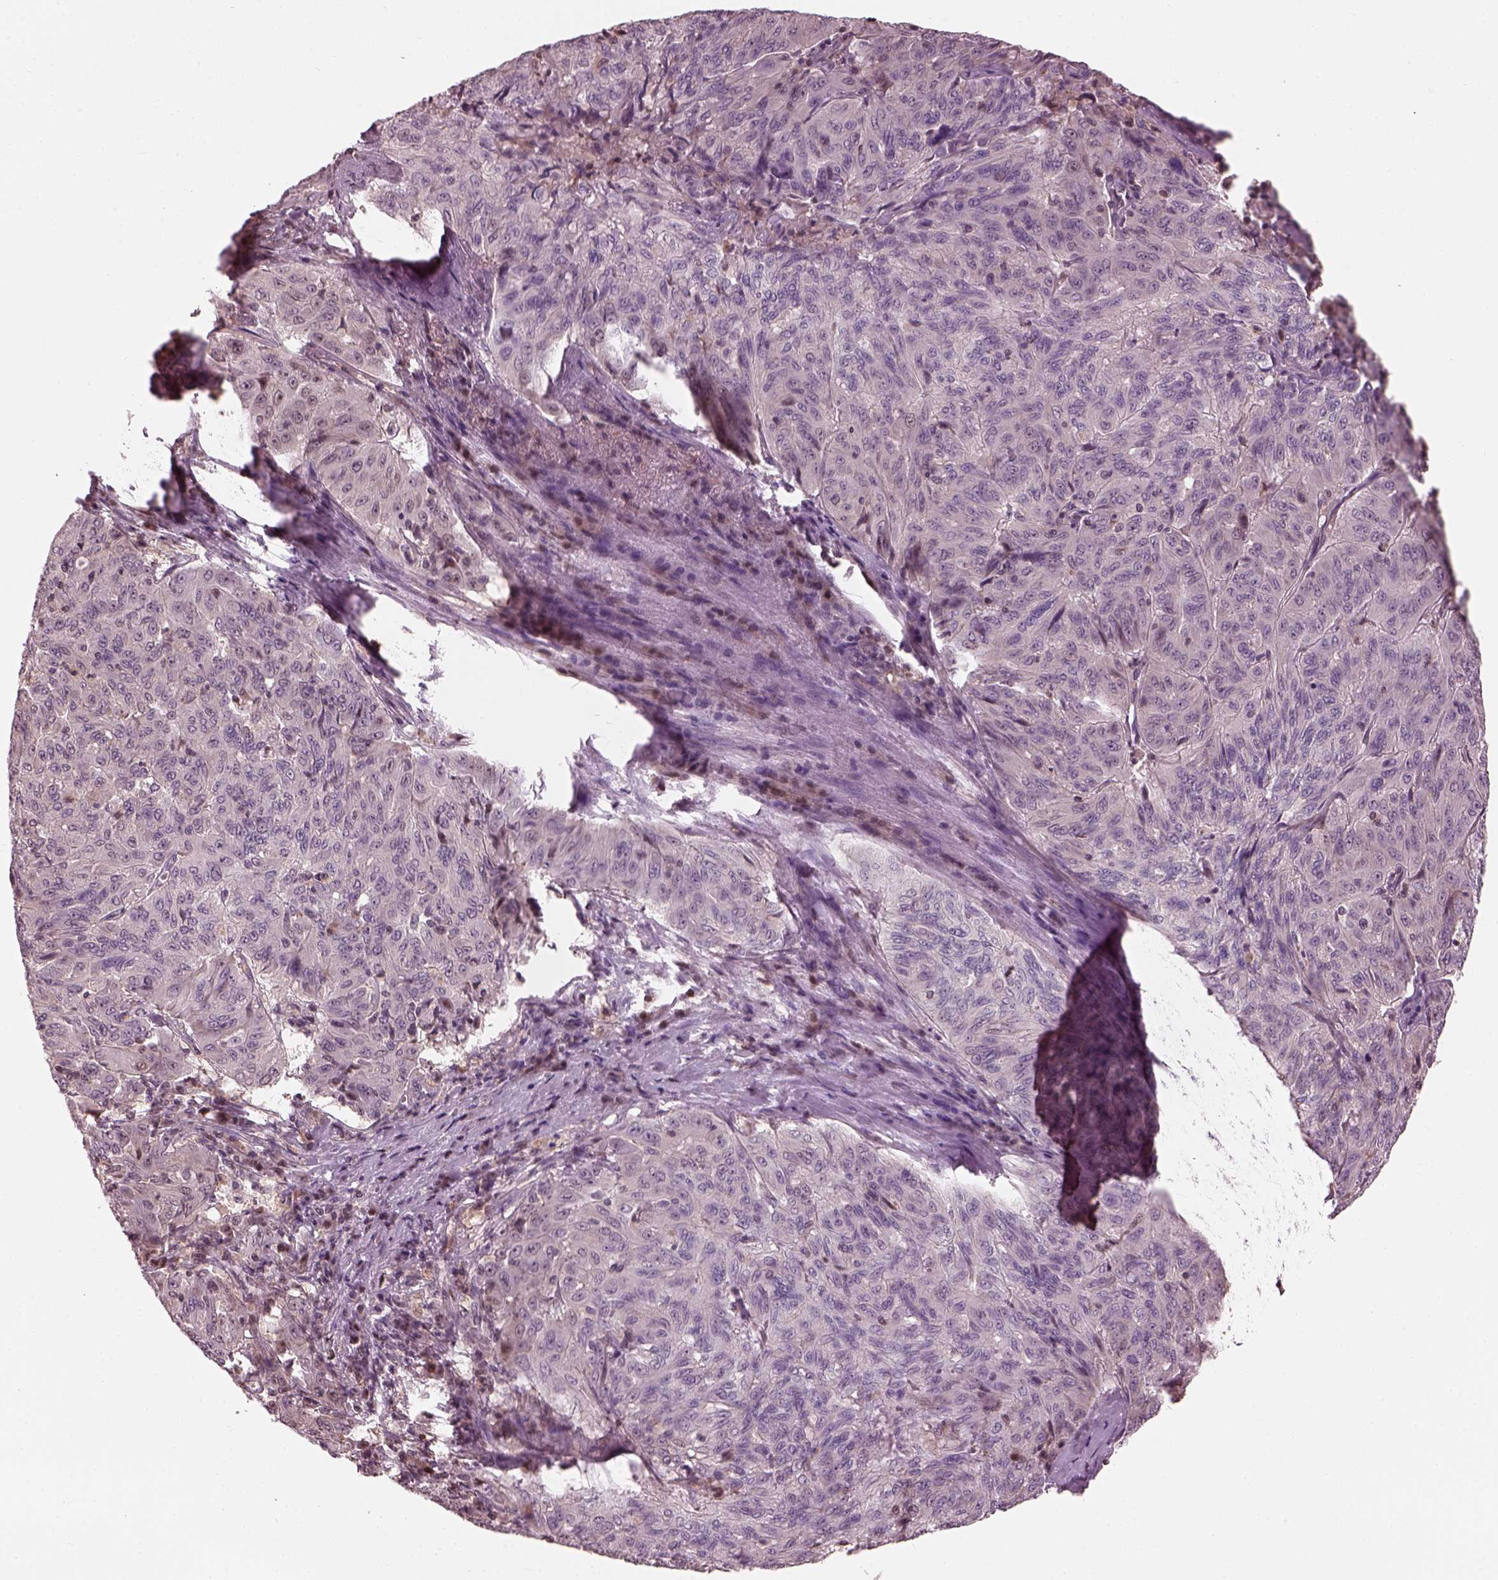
{"staining": {"intensity": "negative", "quantity": "none", "location": "none"}, "tissue": "pancreatic cancer", "cell_type": "Tumor cells", "image_type": "cancer", "snomed": [{"axis": "morphology", "description": "Adenocarcinoma, NOS"}, {"axis": "topography", "description": "Pancreas"}], "caption": "Tumor cells show no significant protein positivity in pancreatic cancer.", "gene": "BFSP1", "patient": {"sex": "male", "age": 63}}